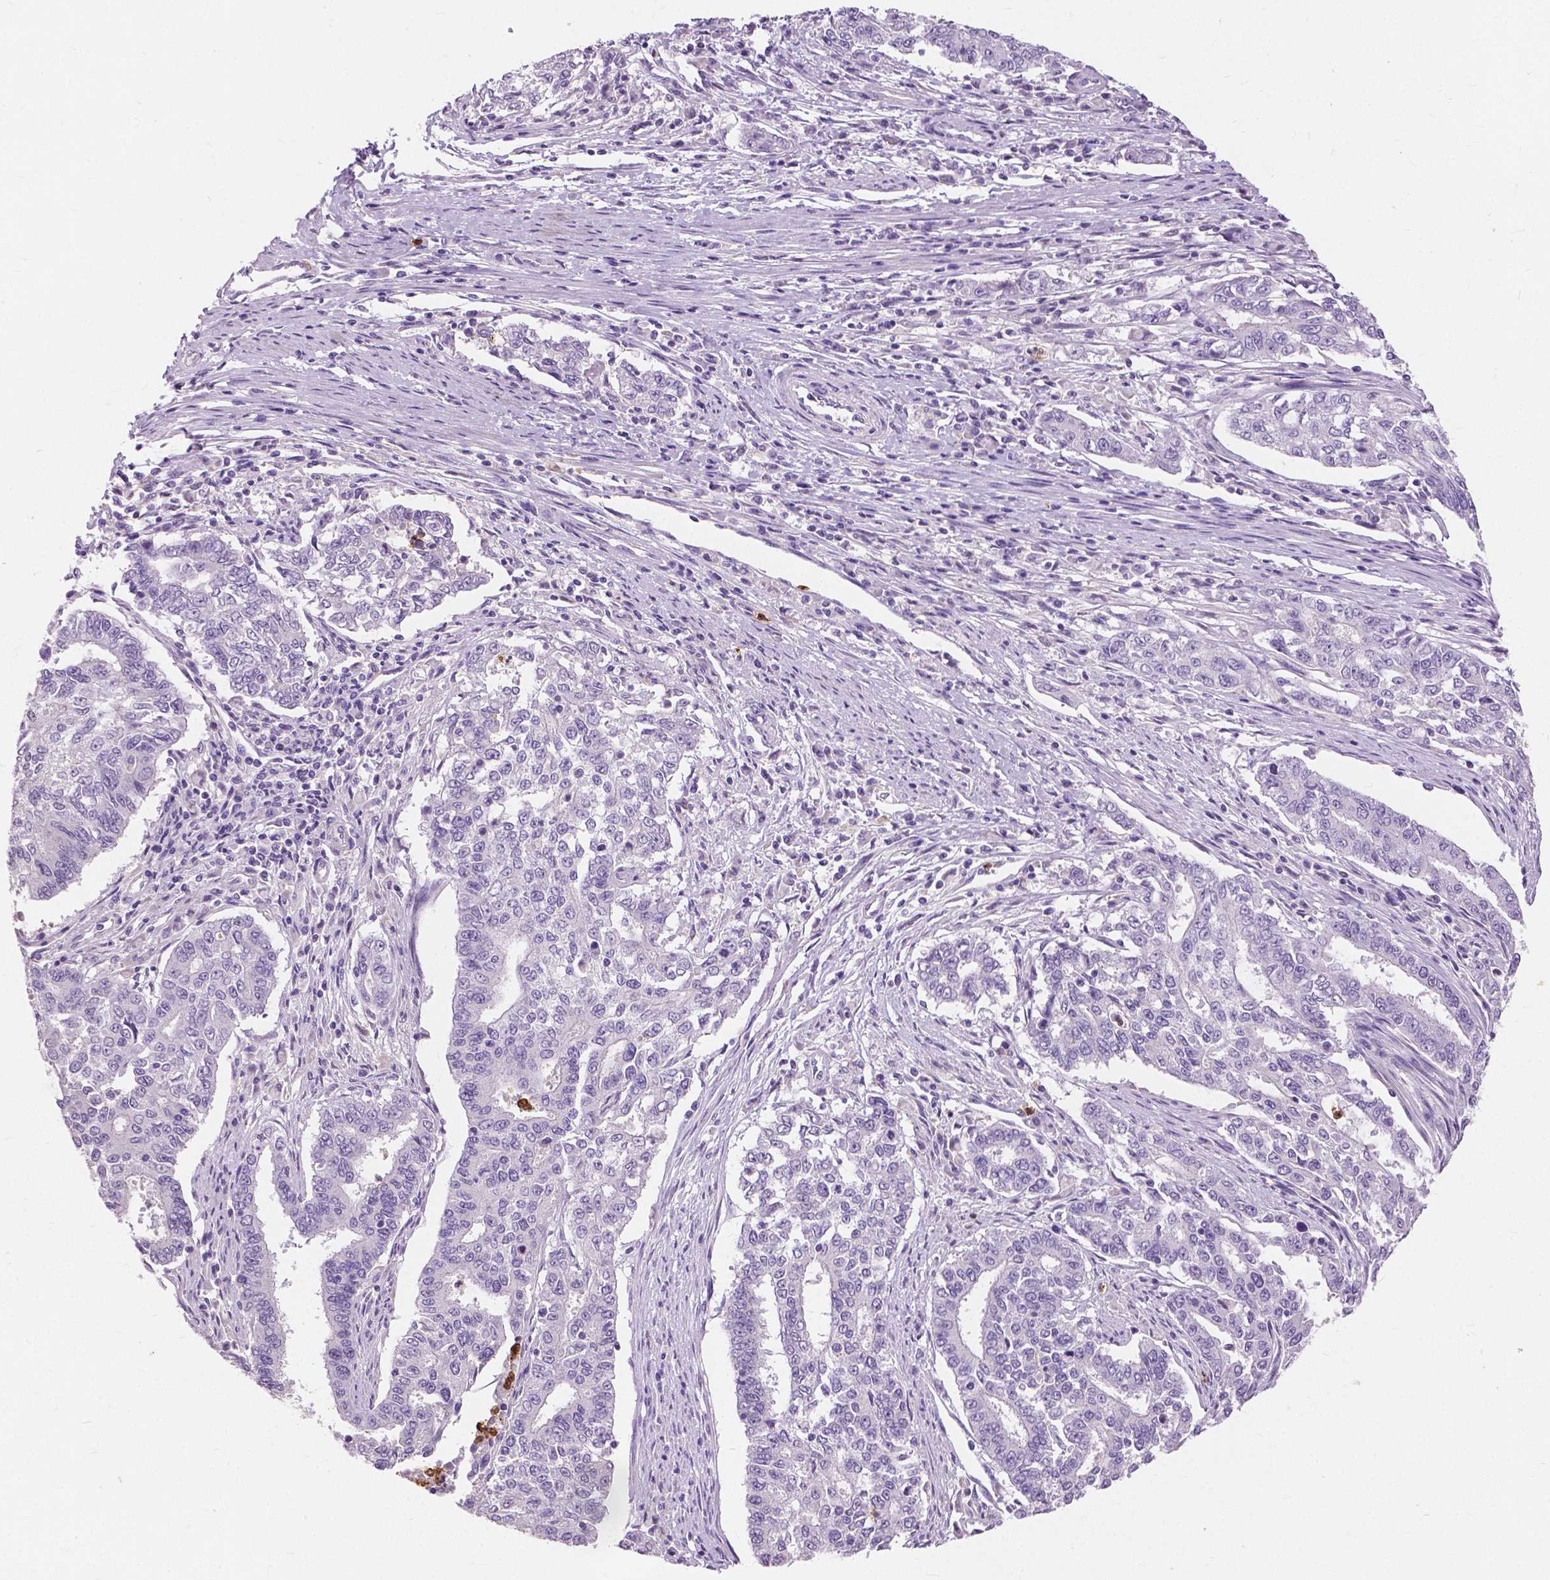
{"staining": {"intensity": "negative", "quantity": "none", "location": "none"}, "tissue": "endometrial cancer", "cell_type": "Tumor cells", "image_type": "cancer", "snomed": [{"axis": "morphology", "description": "Adenocarcinoma, NOS"}, {"axis": "topography", "description": "Uterus"}], "caption": "Immunohistochemical staining of endometrial cancer (adenocarcinoma) exhibits no significant staining in tumor cells.", "gene": "CXCR2", "patient": {"sex": "female", "age": 59}}